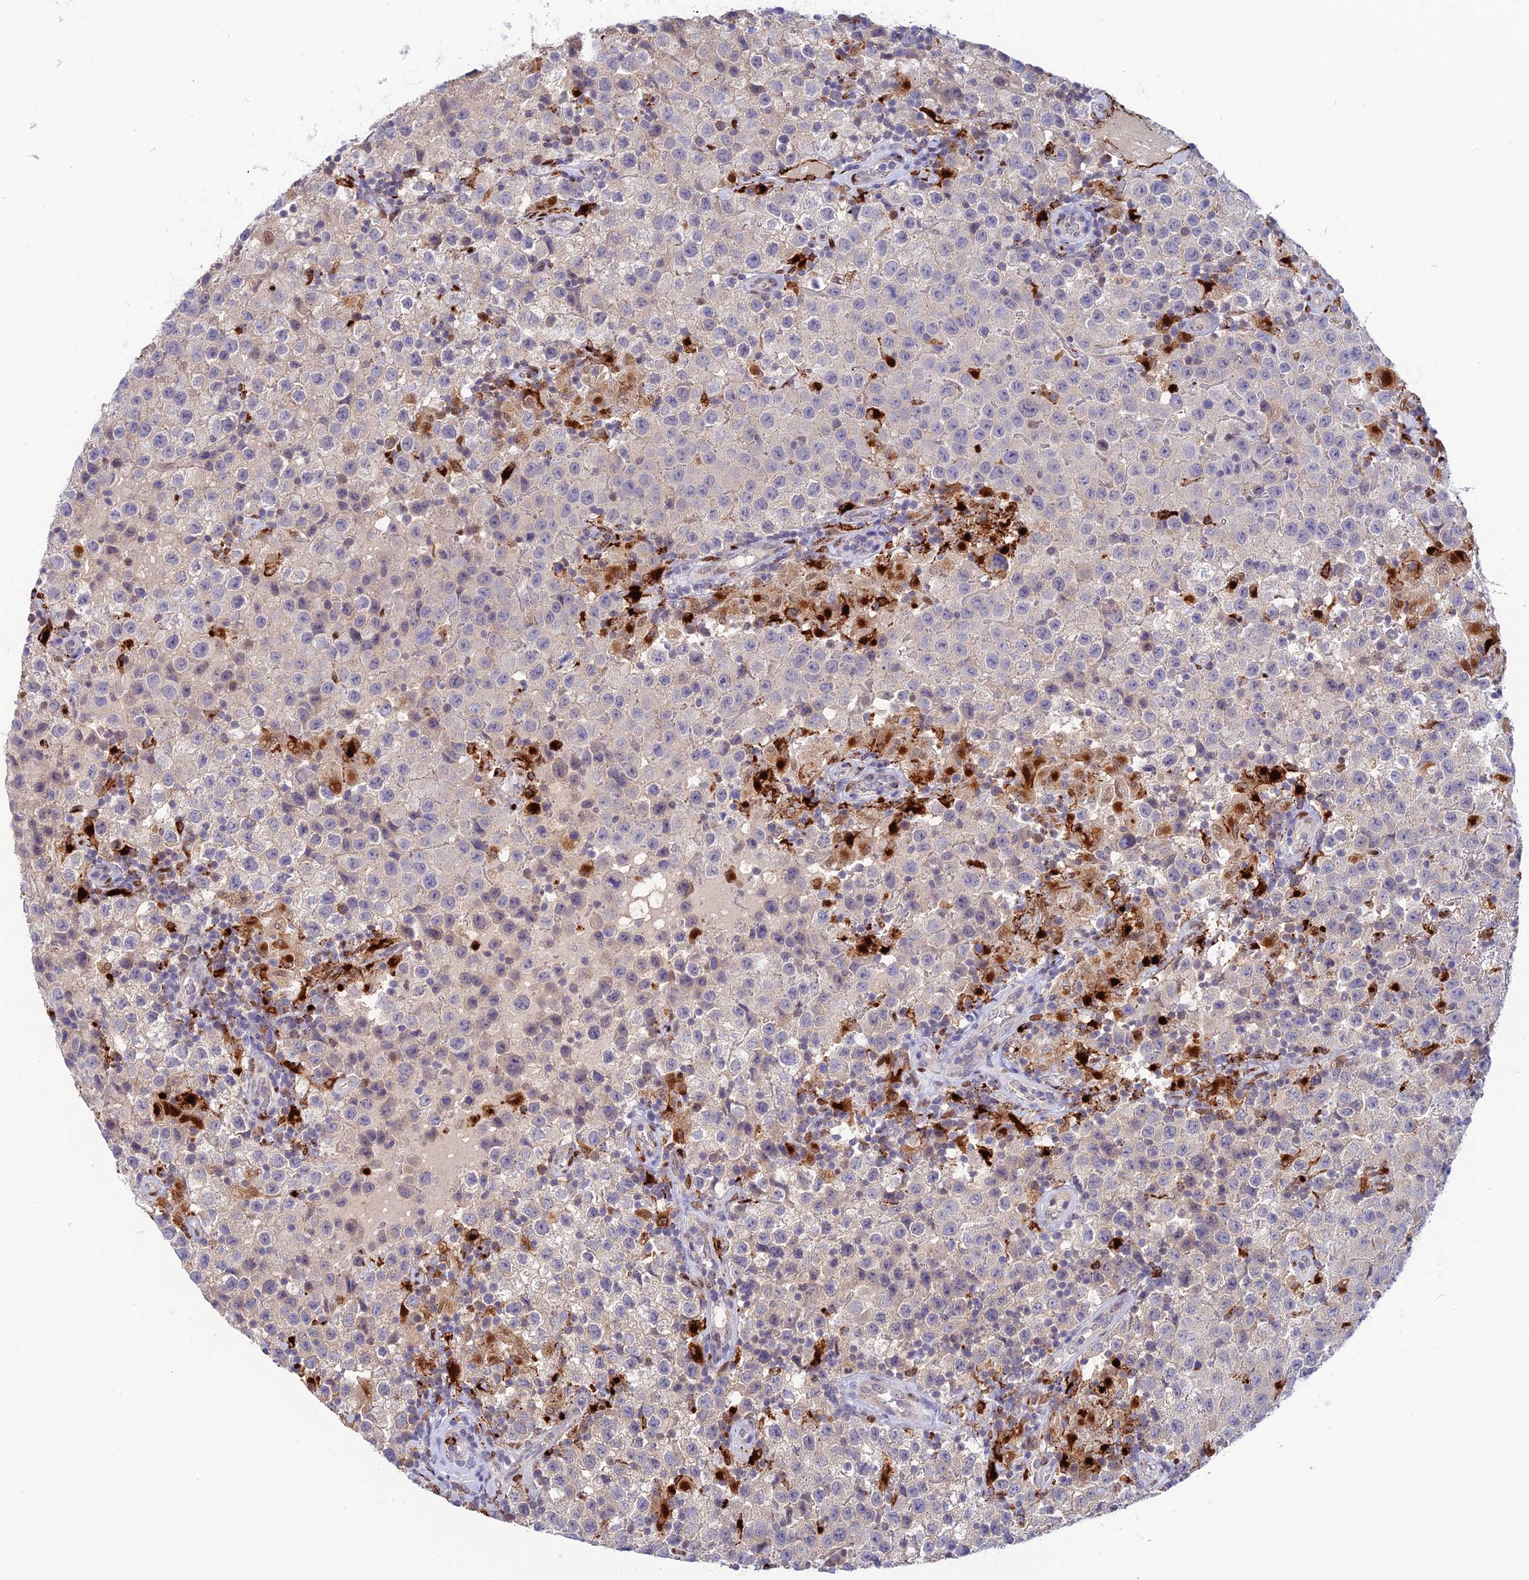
{"staining": {"intensity": "negative", "quantity": "none", "location": "none"}, "tissue": "testis cancer", "cell_type": "Tumor cells", "image_type": "cancer", "snomed": [{"axis": "morphology", "description": "Seminoma, NOS"}, {"axis": "morphology", "description": "Carcinoma, Embryonal, NOS"}, {"axis": "topography", "description": "Testis"}], "caption": "IHC histopathology image of neoplastic tissue: human testis embryonal carcinoma stained with DAB (3,3'-diaminobenzidine) displays no significant protein expression in tumor cells. (Immunohistochemistry, brightfield microscopy, high magnification).", "gene": "HIC1", "patient": {"sex": "male", "age": 41}}